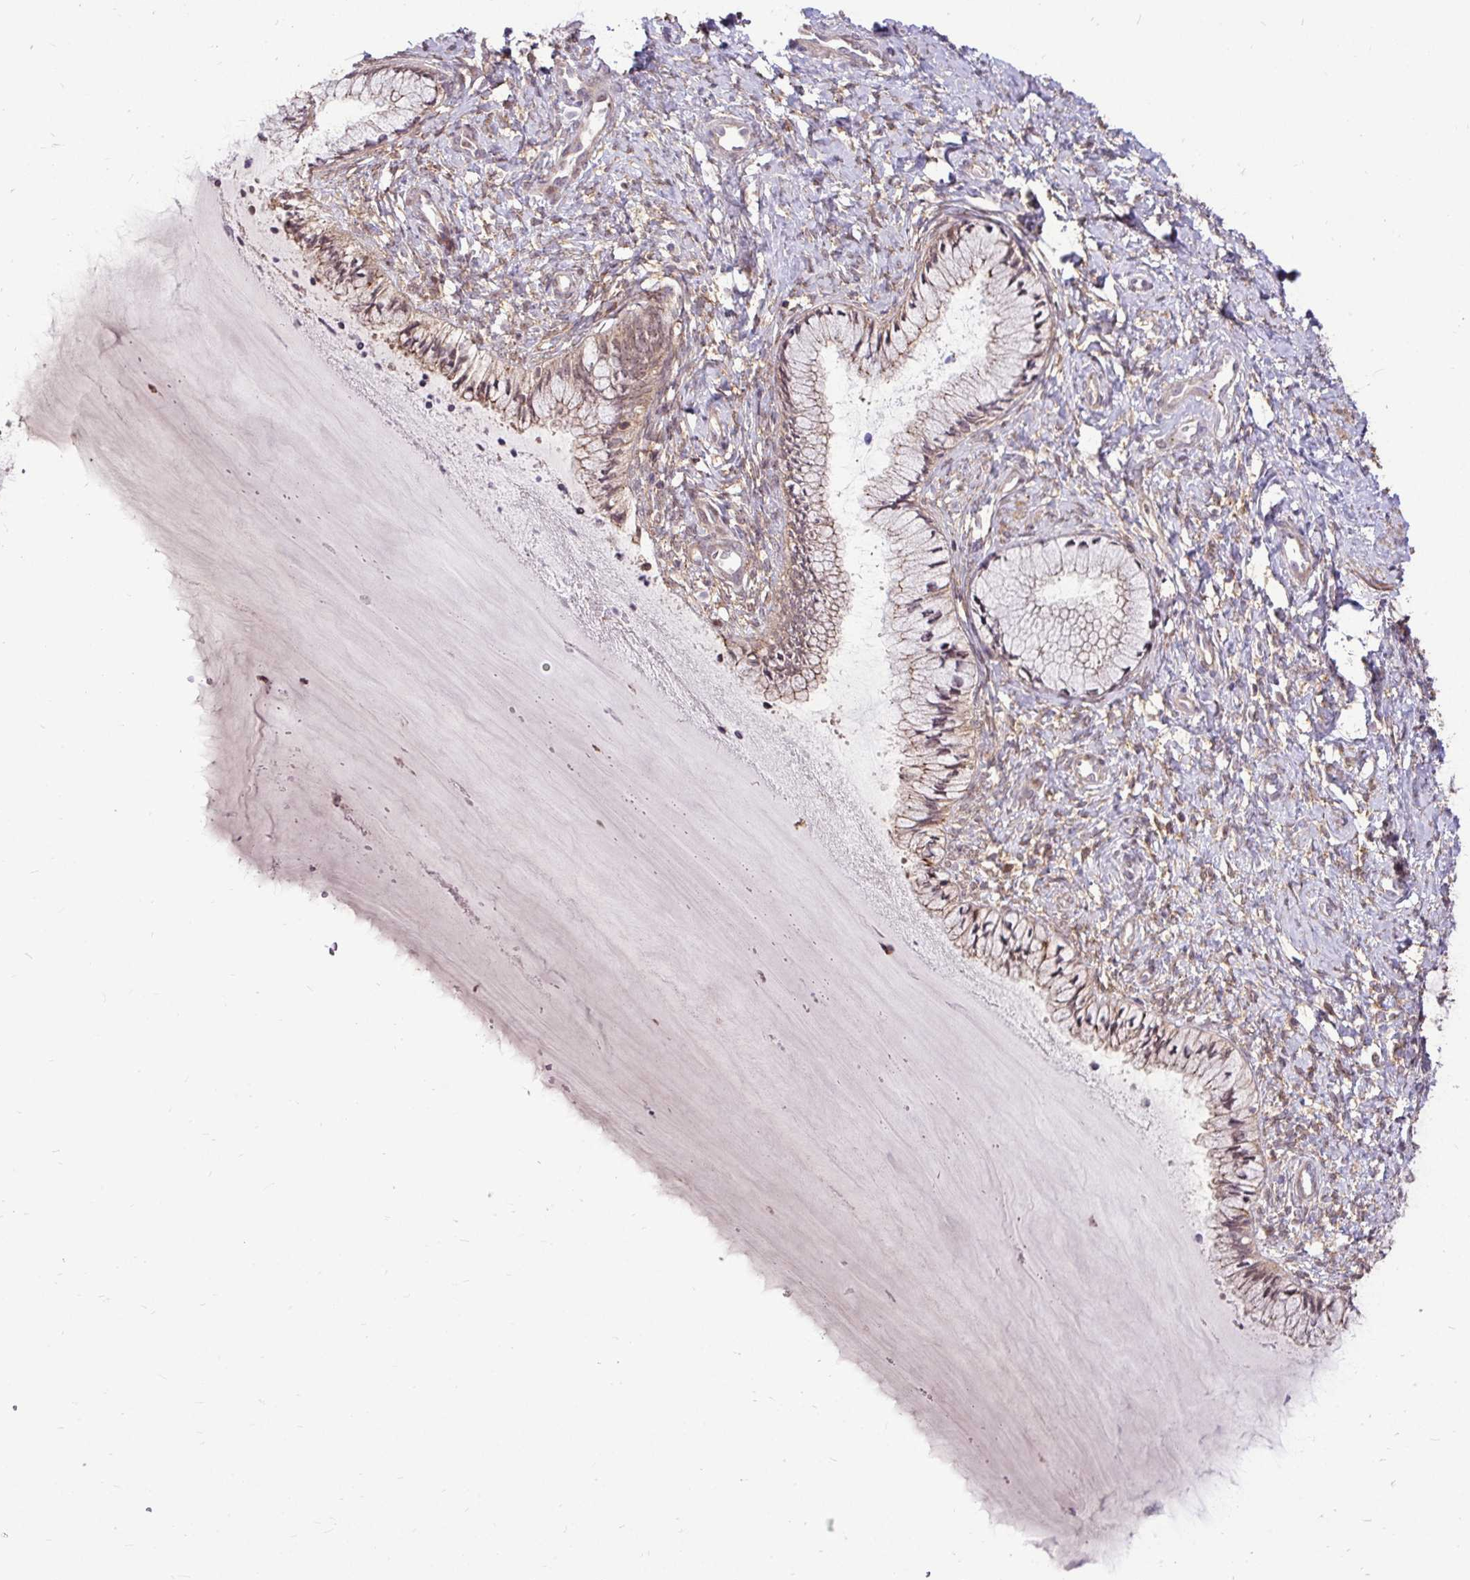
{"staining": {"intensity": "moderate", "quantity": ">75%", "location": "cytoplasmic/membranous,nuclear"}, "tissue": "cervix", "cell_type": "Glandular cells", "image_type": "normal", "snomed": [{"axis": "morphology", "description": "Normal tissue, NOS"}, {"axis": "topography", "description": "Cervix"}], "caption": "DAB immunohistochemical staining of unremarkable human cervix demonstrates moderate cytoplasmic/membranous,nuclear protein staining in approximately >75% of glandular cells. The protein of interest is stained brown, and the nuclei are stained in blue (DAB (3,3'-diaminobenzidine) IHC with brightfield microscopy, high magnification).", "gene": "TRIP6", "patient": {"sex": "female", "age": 37}}